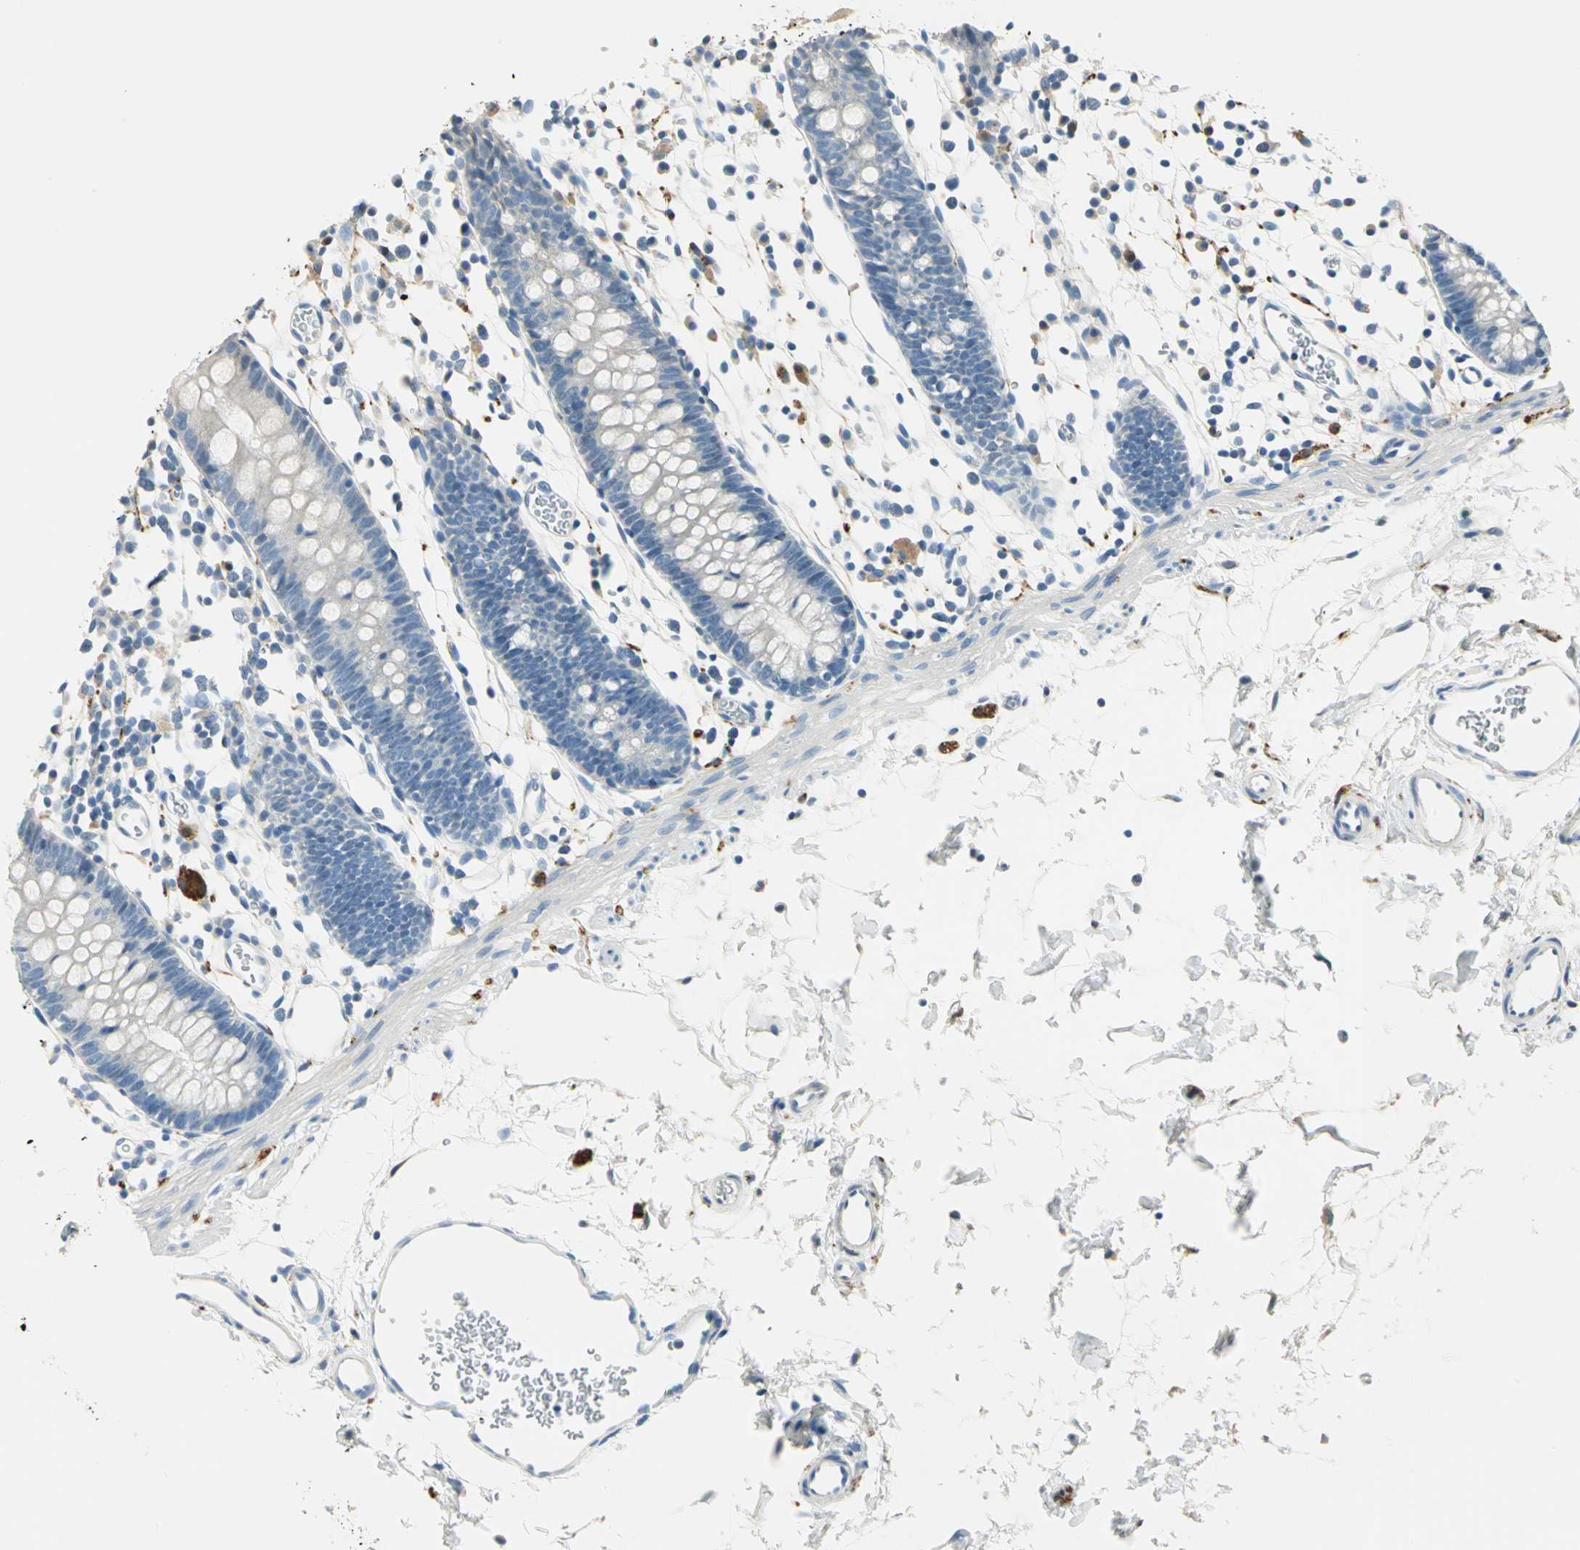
{"staining": {"intensity": "negative", "quantity": "none", "location": "none"}, "tissue": "colon", "cell_type": "Endothelial cells", "image_type": "normal", "snomed": [{"axis": "morphology", "description": "Normal tissue, NOS"}, {"axis": "topography", "description": "Colon"}], "caption": "Immunohistochemistry micrograph of benign colon: colon stained with DAB exhibits no significant protein staining in endothelial cells. (Immunohistochemistry (ihc), brightfield microscopy, high magnification).", "gene": "UCHL1", "patient": {"sex": "male", "age": 14}}